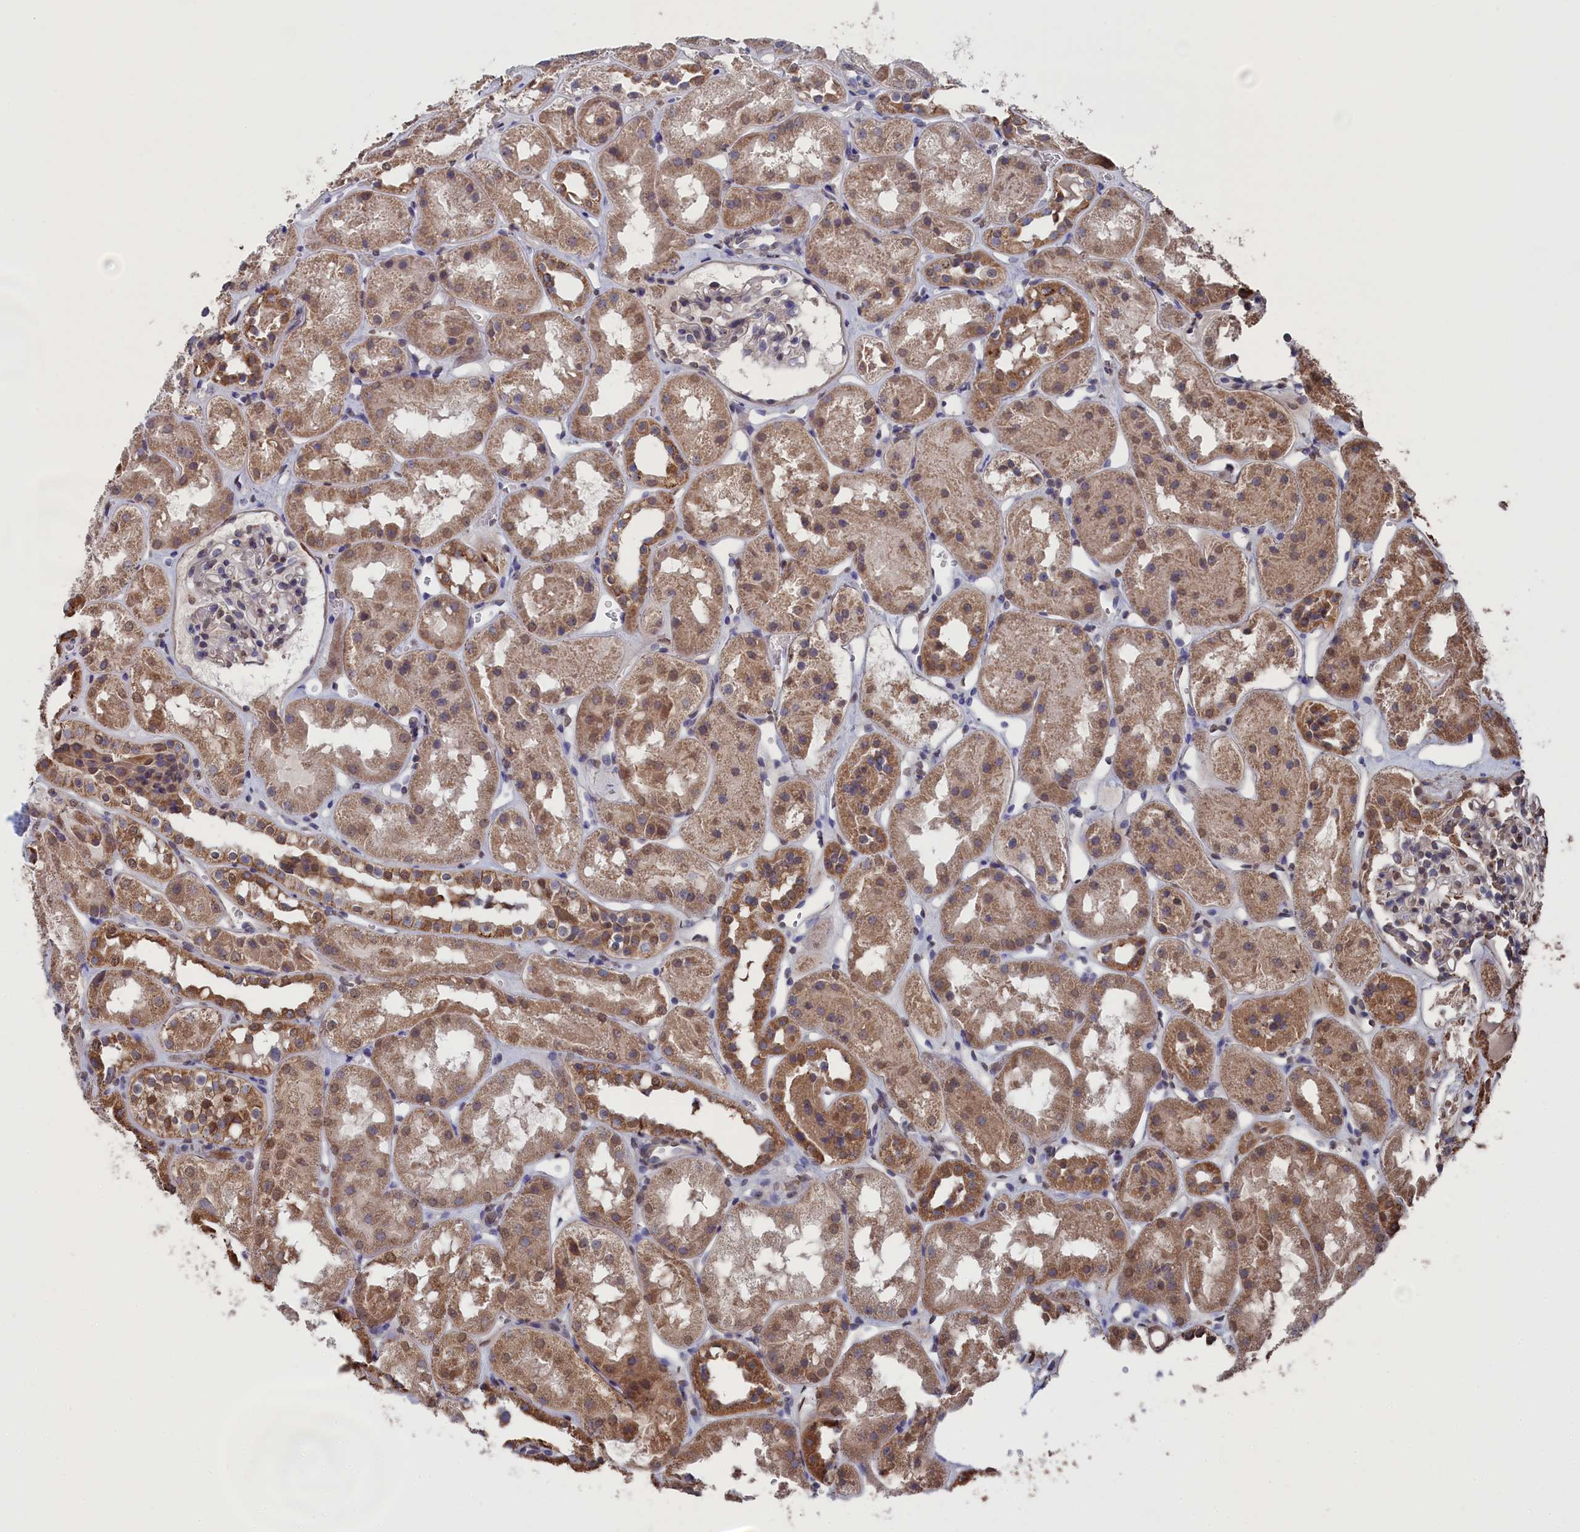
{"staining": {"intensity": "moderate", "quantity": "<25%", "location": "nuclear"}, "tissue": "kidney", "cell_type": "Cells in glomeruli", "image_type": "normal", "snomed": [{"axis": "morphology", "description": "Normal tissue, NOS"}, {"axis": "topography", "description": "Kidney"}], "caption": "This micrograph demonstrates IHC staining of unremarkable kidney, with low moderate nuclear expression in about <25% of cells in glomeruli.", "gene": "SMG9", "patient": {"sex": "male", "age": 16}}